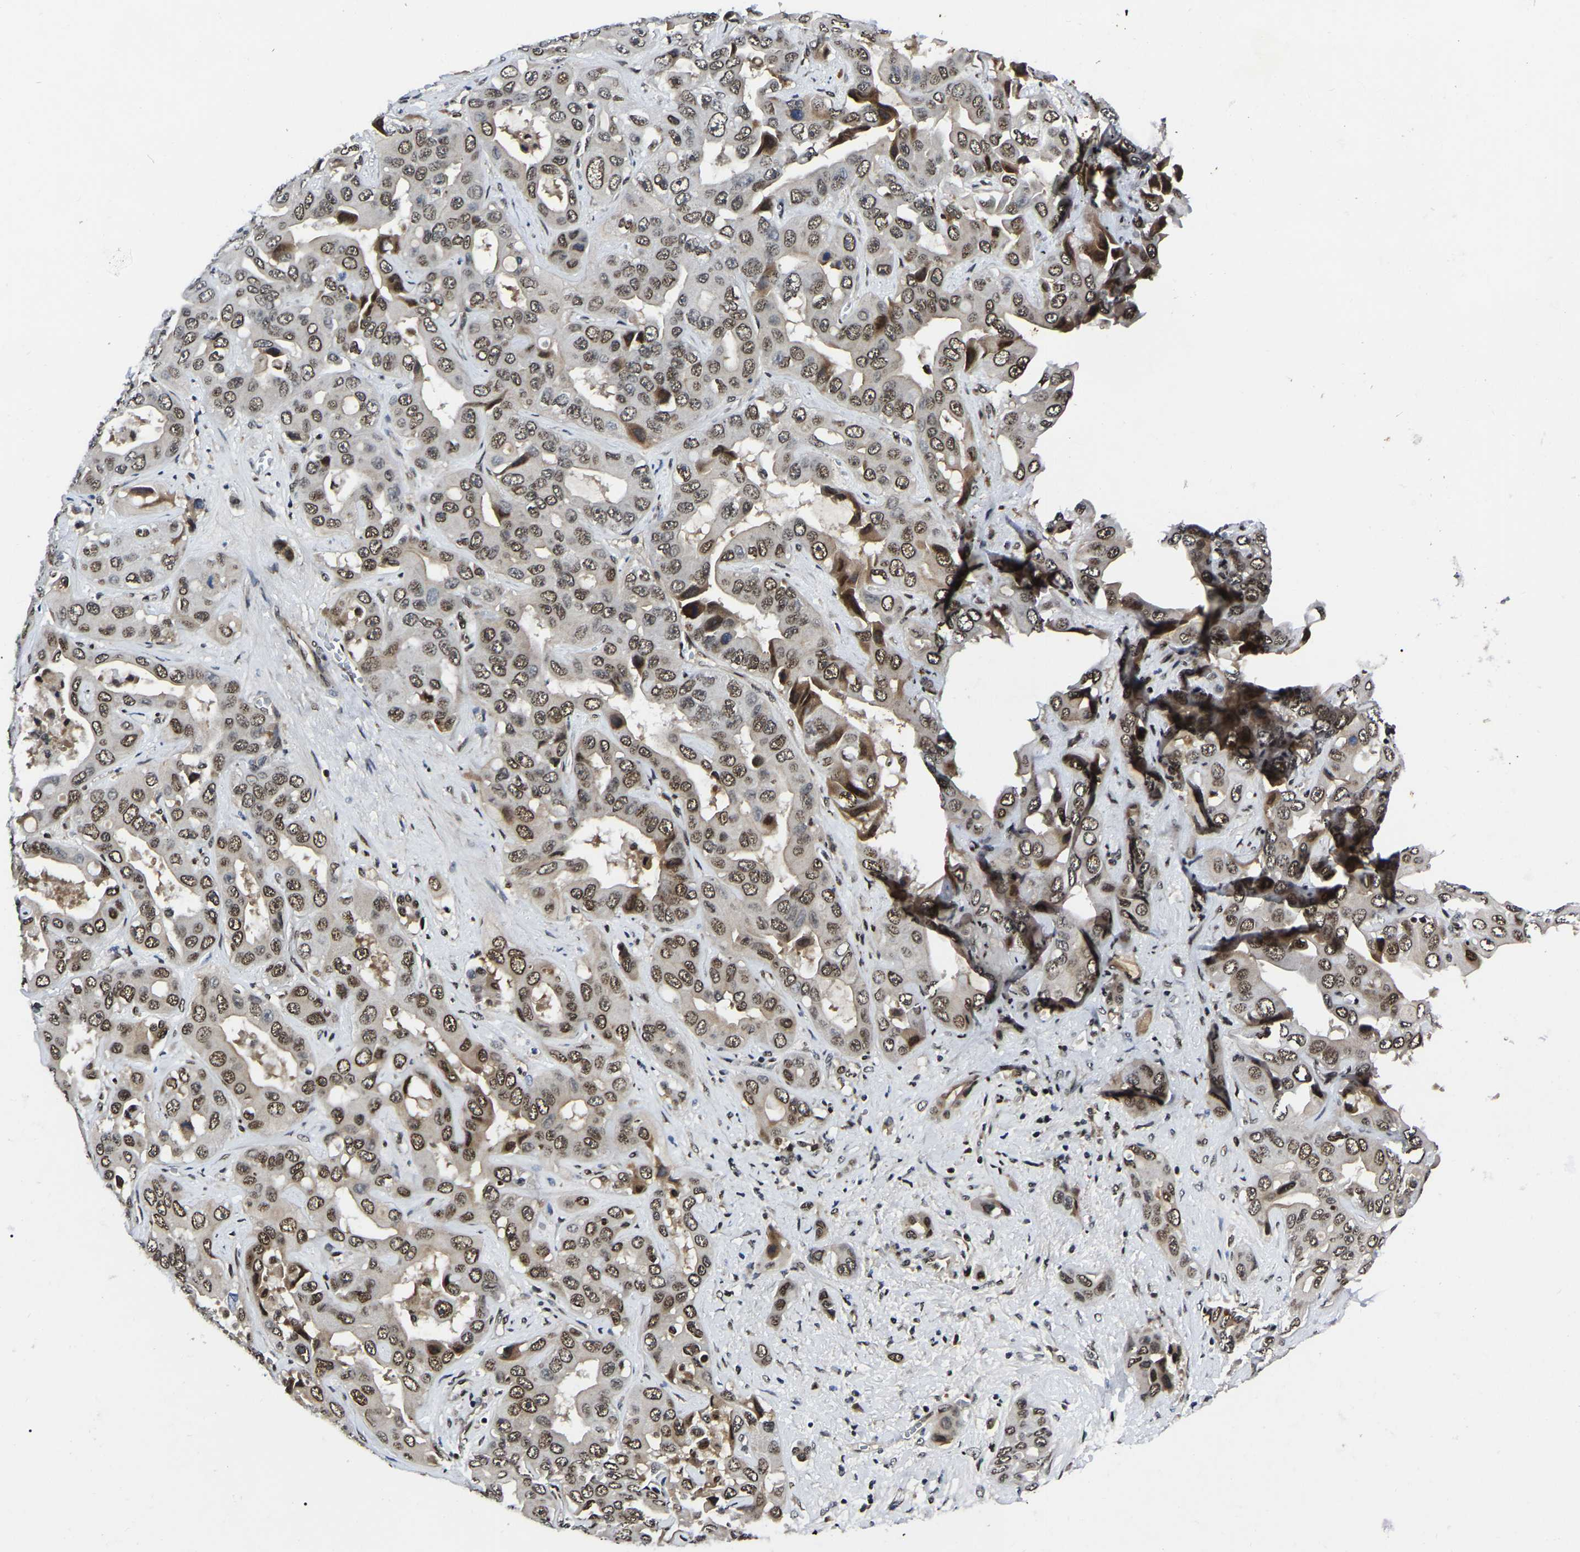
{"staining": {"intensity": "moderate", "quantity": ">75%", "location": "nuclear"}, "tissue": "liver cancer", "cell_type": "Tumor cells", "image_type": "cancer", "snomed": [{"axis": "morphology", "description": "Cholangiocarcinoma"}, {"axis": "topography", "description": "Liver"}], "caption": "The photomicrograph exhibits staining of liver cancer (cholangiocarcinoma), revealing moderate nuclear protein expression (brown color) within tumor cells. The staining was performed using DAB (3,3'-diaminobenzidine), with brown indicating positive protein expression. Nuclei are stained blue with hematoxylin.", "gene": "TRIM35", "patient": {"sex": "female", "age": 52}}